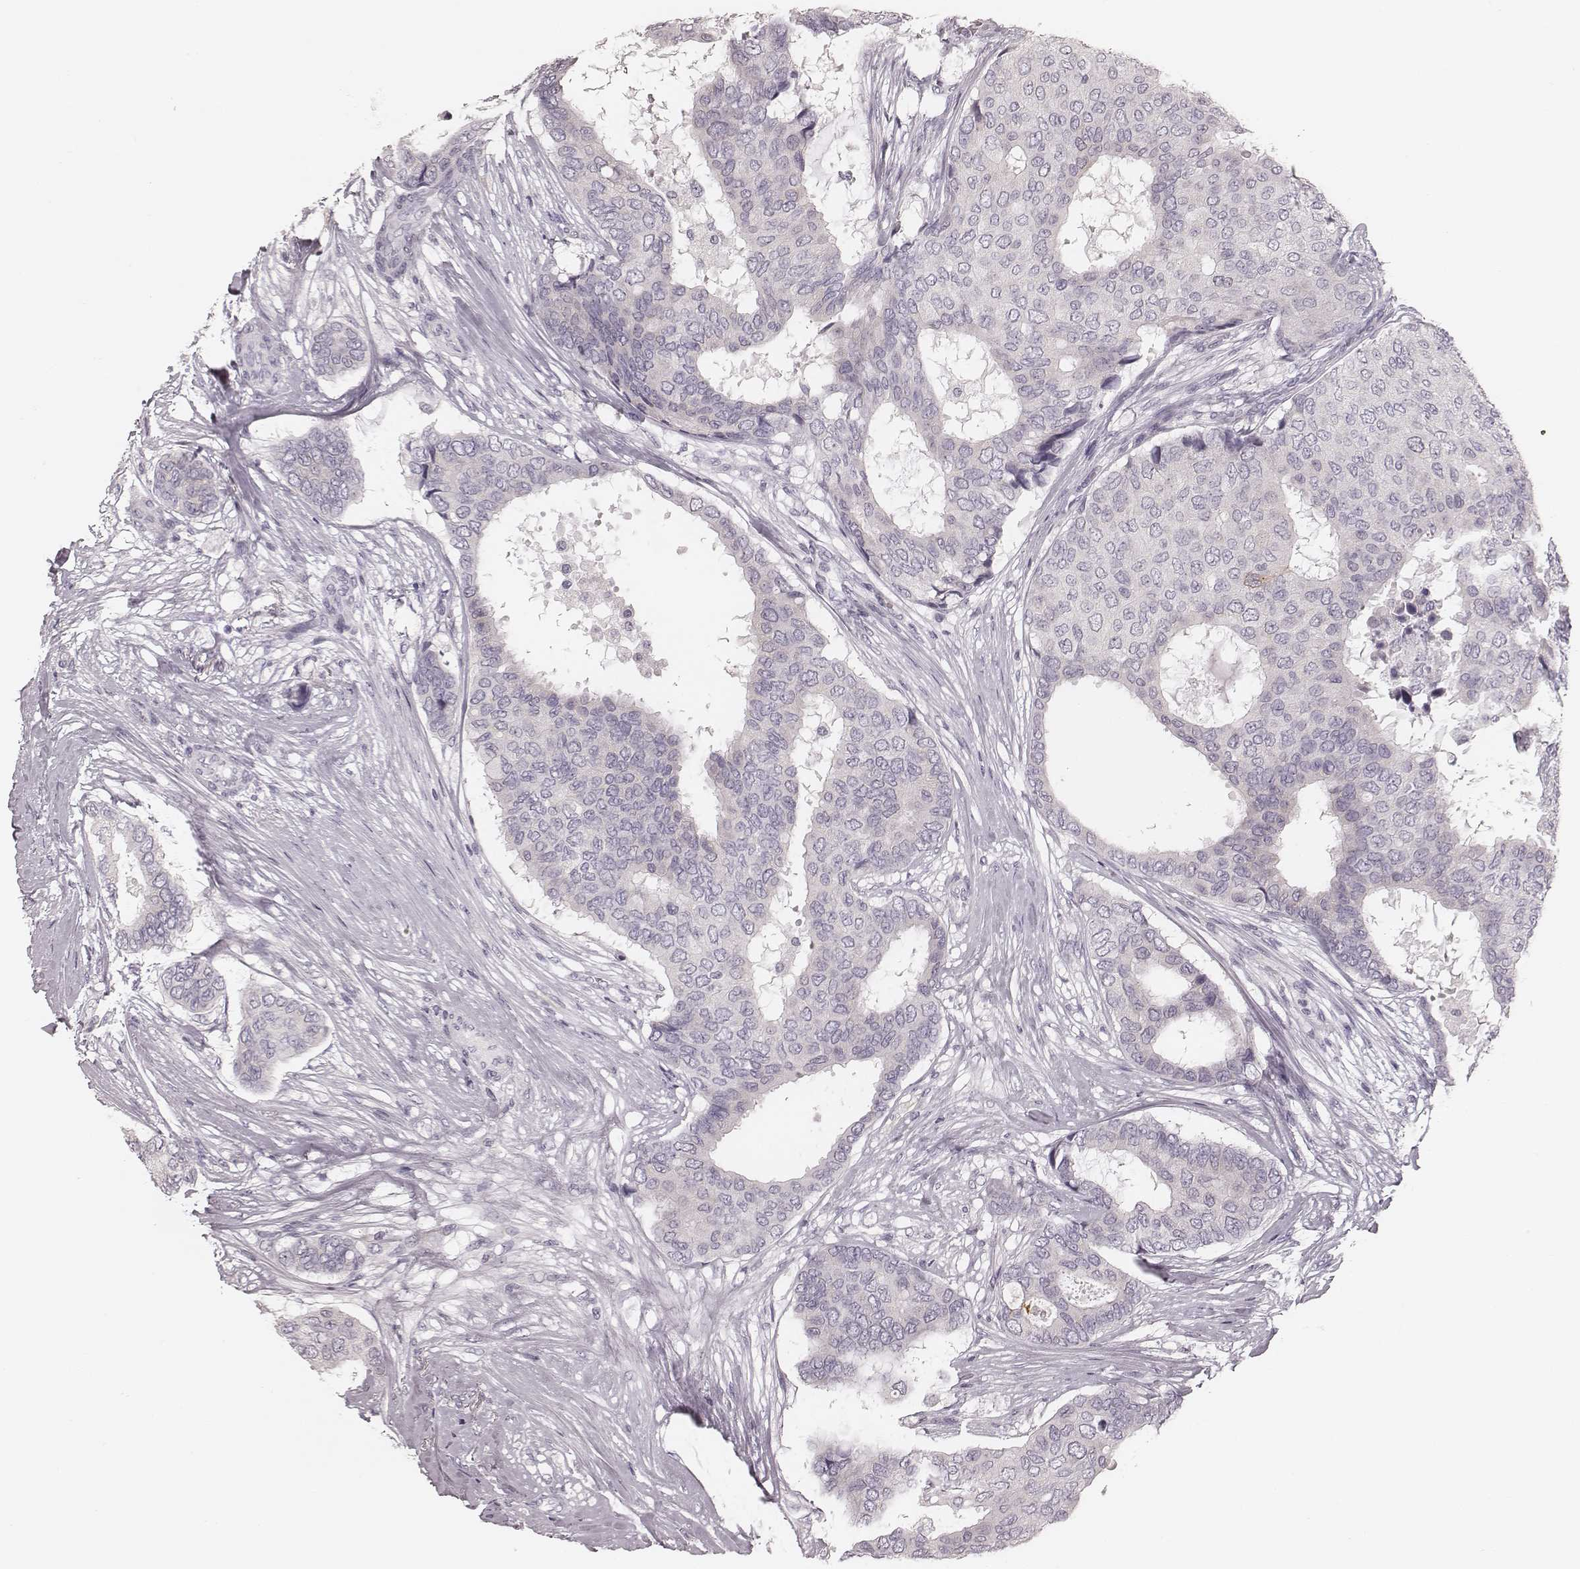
{"staining": {"intensity": "negative", "quantity": "none", "location": "none"}, "tissue": "breast cancer", "cell_type": "Tumor cells", "image_type": "cancer", "snomed": [{"axis": "morphology", "description": "Duct carcinoma"}, {"axis": "topography", "description": "Breast"}], "caption": "Immunohistochemical staining of human invasive ductal carcinoma (breast) demonstrates no significant positivity in tumor cells.", "gene": "SPA17", "patient": {"sex": "female", "age": 75}}